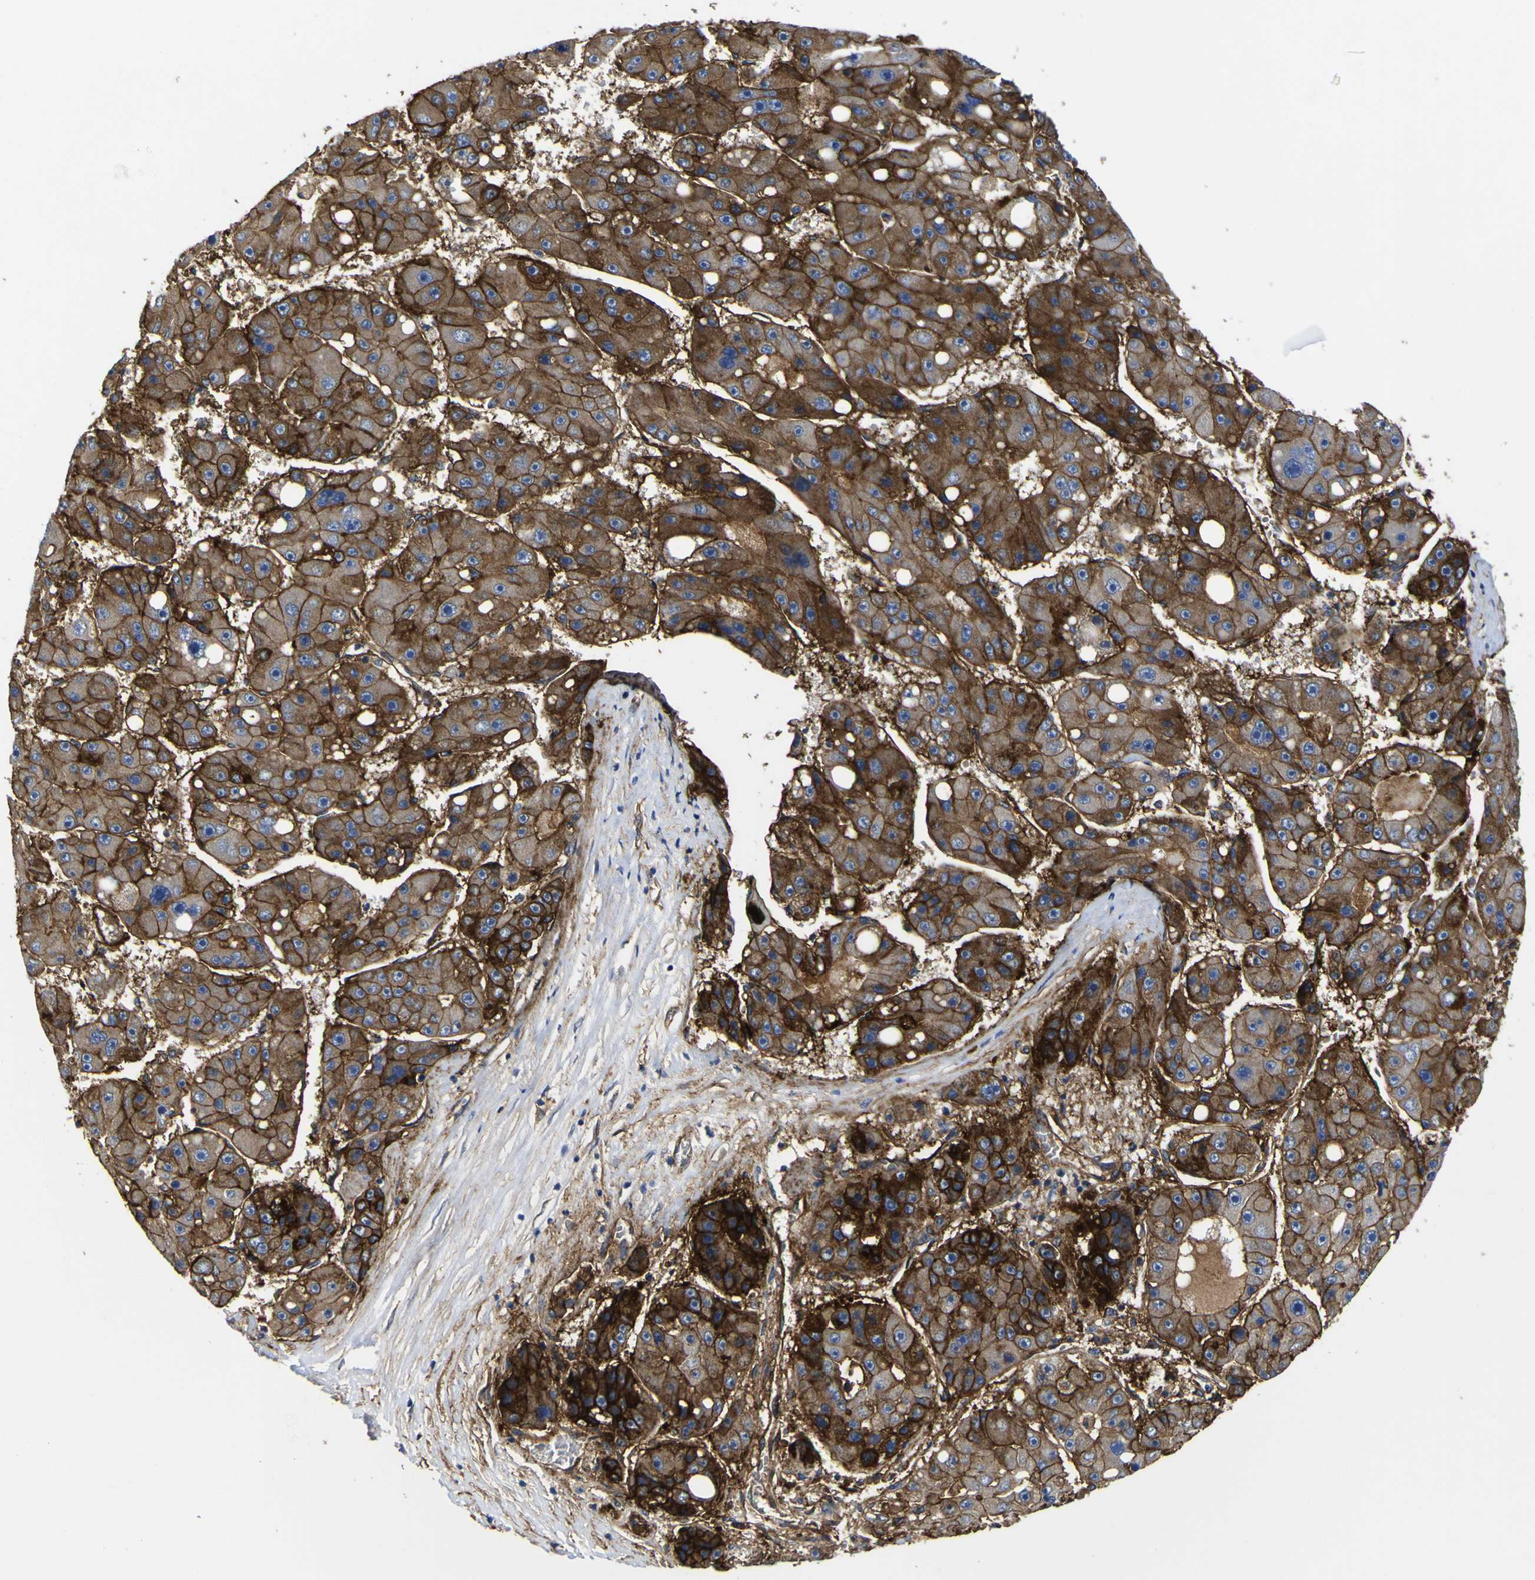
{"staining": {"intensity": "moderate", "quantity": ">75%", "location": "cytoplasmic/membranous"}, "tissue": "liver cancer", "cell_type": "Tumor cells", "image_type": "cancer", "snomed": [{"axis": "morphology", "description": "Carcinoma, Hepatocellular, NOS"}, {"axis": "topography", "description": "Liver"}], "caption": "Tumor cells display moderate cytoplasmic/membranous expression in about >75% of cells in liver cancer (hepatocellular carcinoma). (Stains: DAB in brown, nuclei in blue, Microscopy: brightfield microscopy at high magnification).", "gene": "CD151", "patient": {"sex": "female", "age": 61}}